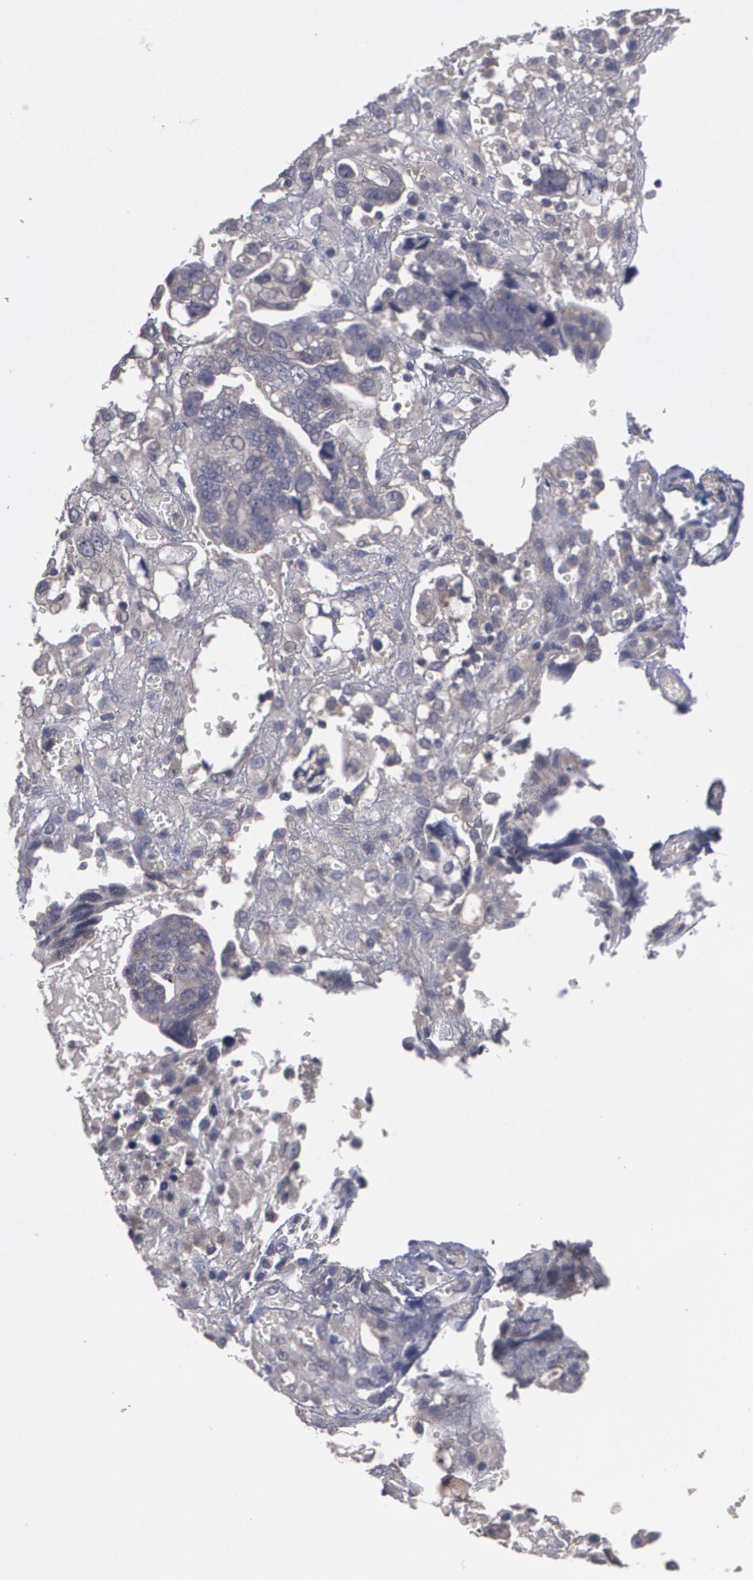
{"staining": {"intensity": "weak", "quantity": ">75%", "location": "cytoplasmic/membranous"}, "tissue": "ovarian cancer", "cell_type": "Tumor cells", "image_type": "cancer", "snomed": [{"axis": "morphology", "description": "Normal tissue, NOS"}, {"axis": "morphology", "description": "Cystadenocarcinoma, serous, NOS"}, {"axis": "topography", "description": "Fallopian tube"}, {"axis": "topography", "description": "Ovary"}], "caption": "Protein staining shows weak cytoplasmic/membranous expression in about >75% of tumor cells in serous cystadenocarcinoma (ovarian).", "gene": "ARF6", "patient": {"sex": "female", "age": 56}}